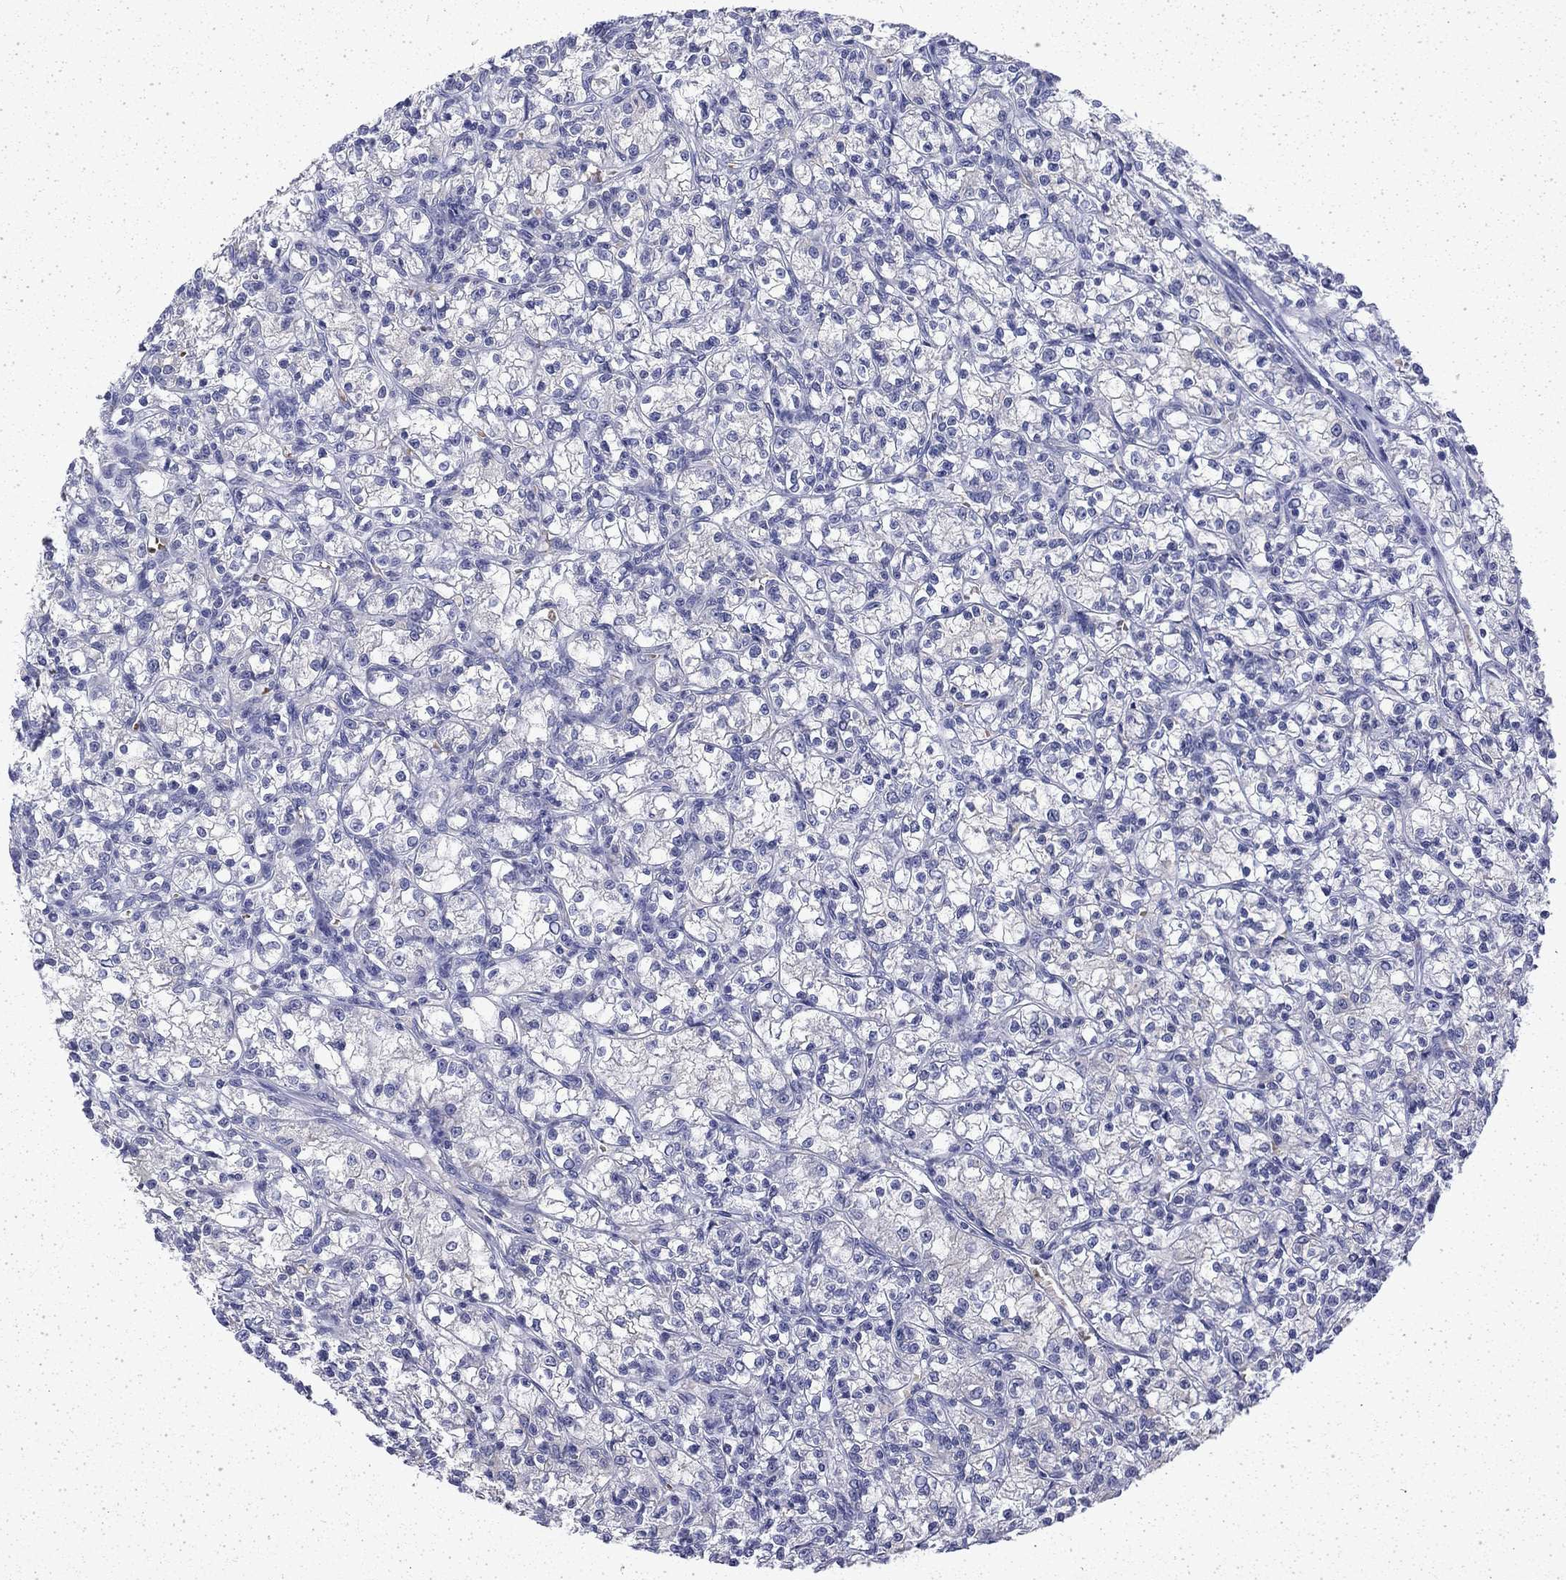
{"staining": {"intensity": "negative", "quantity": "none", "location": "none"}, "tissue": "renal cancer", "cell_type": "Tumor cells", "image_type": "cancer", "snomed": [{"axis": "morphology", "description": "Adenocarcinoma, NOS"}, {"axis": "topography", "description": "Kidney"}], "caption": "This image is of renal cancer (adenocarcinoma) stained with immunohistochemistry to label a protein in brown with the nuclei are counter-stained blue. There is no expression in tumor cells.", "gene": "ENPP6", "patient": {"sex": "female", "age": 59}}